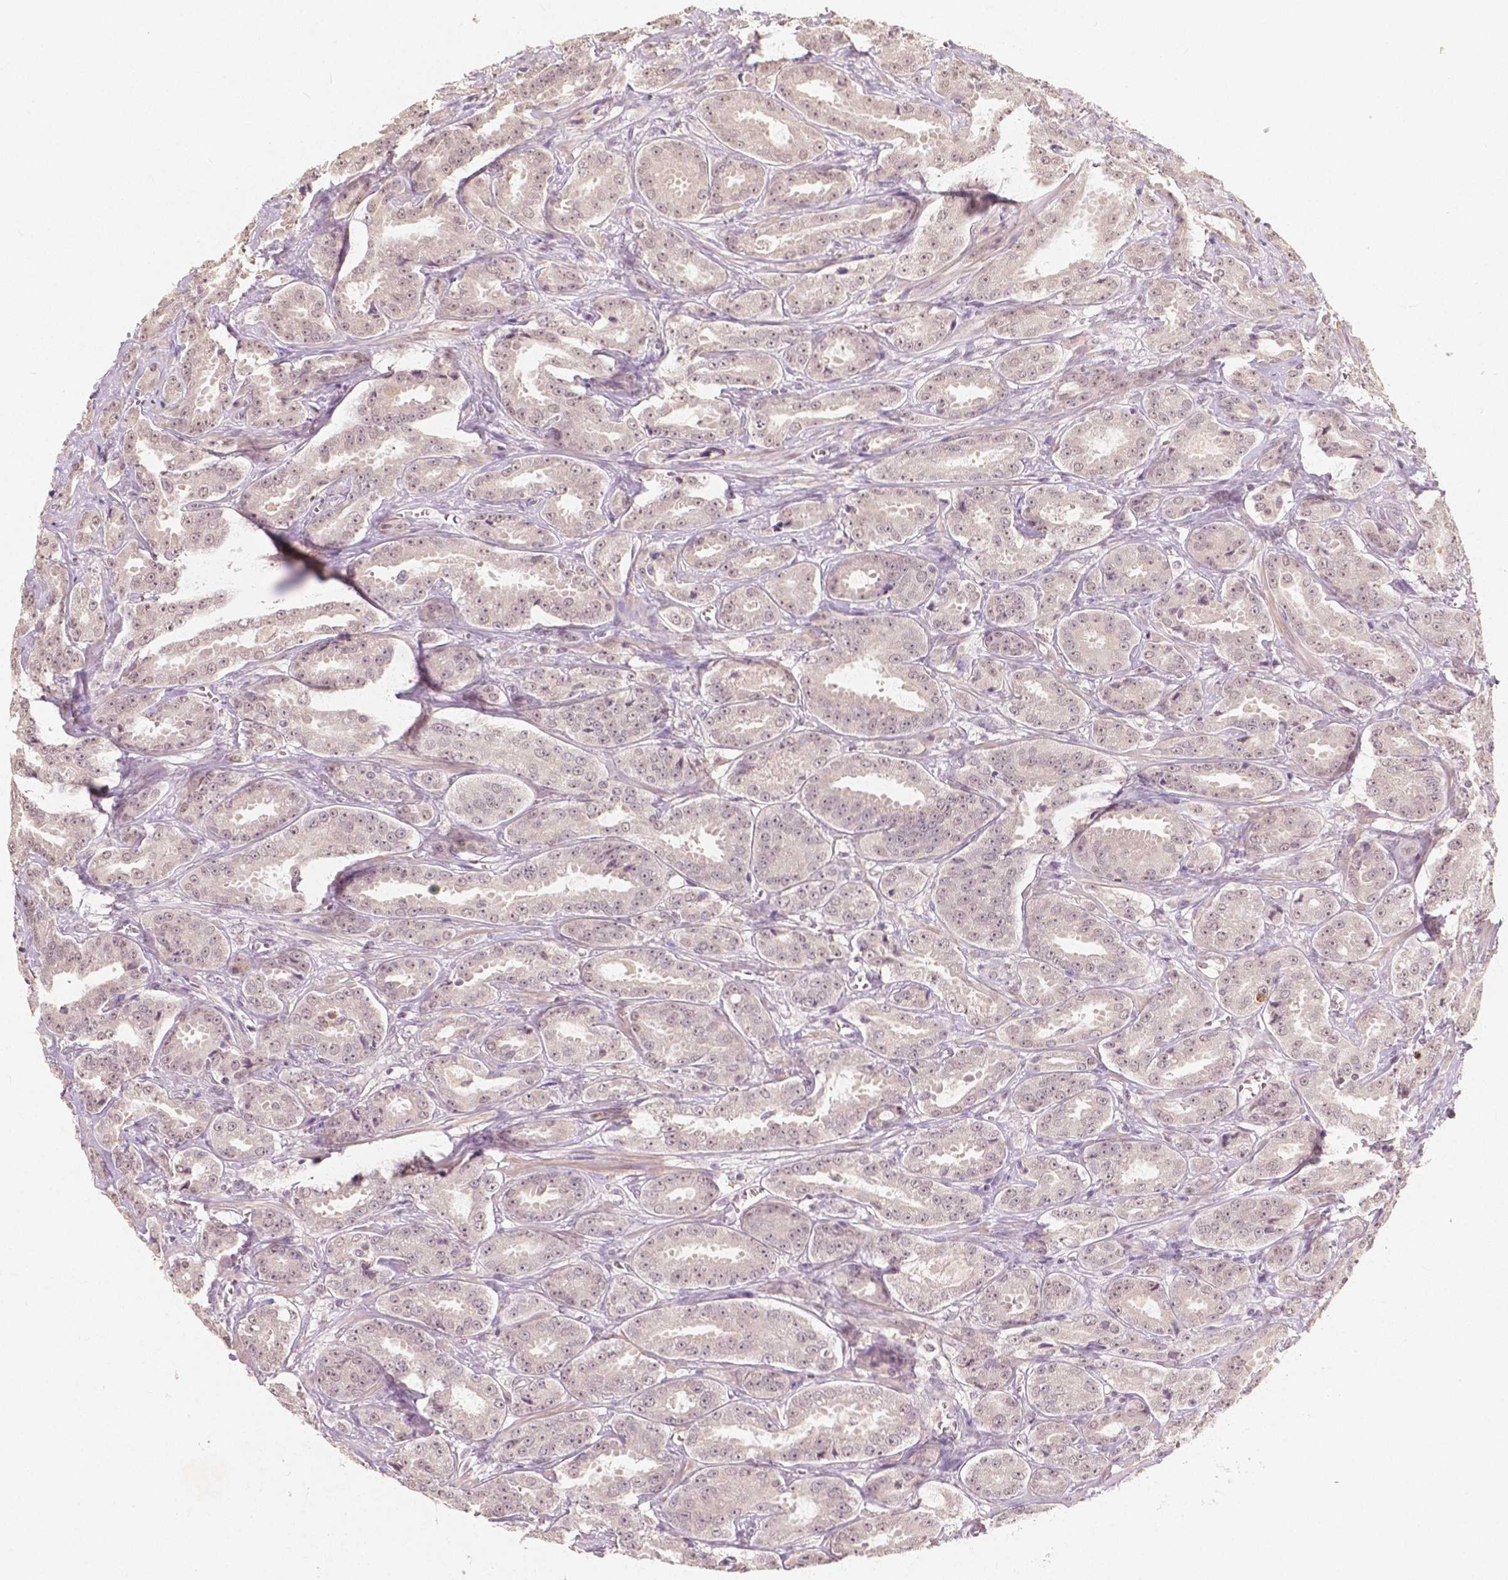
{"staining": {"intensity": "weak", "quantity": "25%-75%", "location": "nuclear"}, "tissue": "prostate cancer", "cell_type": "Tumor cells", "image_type": "cancer", "snomed": [{"axis": "morphology", "description": "Adenocarcinoma, High grade"}, {"axis": "topography", "description": "Prostate"}], "caption": "A micrograph of human prostate adenocarcinoma (high-grade) stained for a protein shows weak nuclear brown staining in tumor cells.", "gene": "NOLC1", "patient": {"sex": "male", "age": 64}}